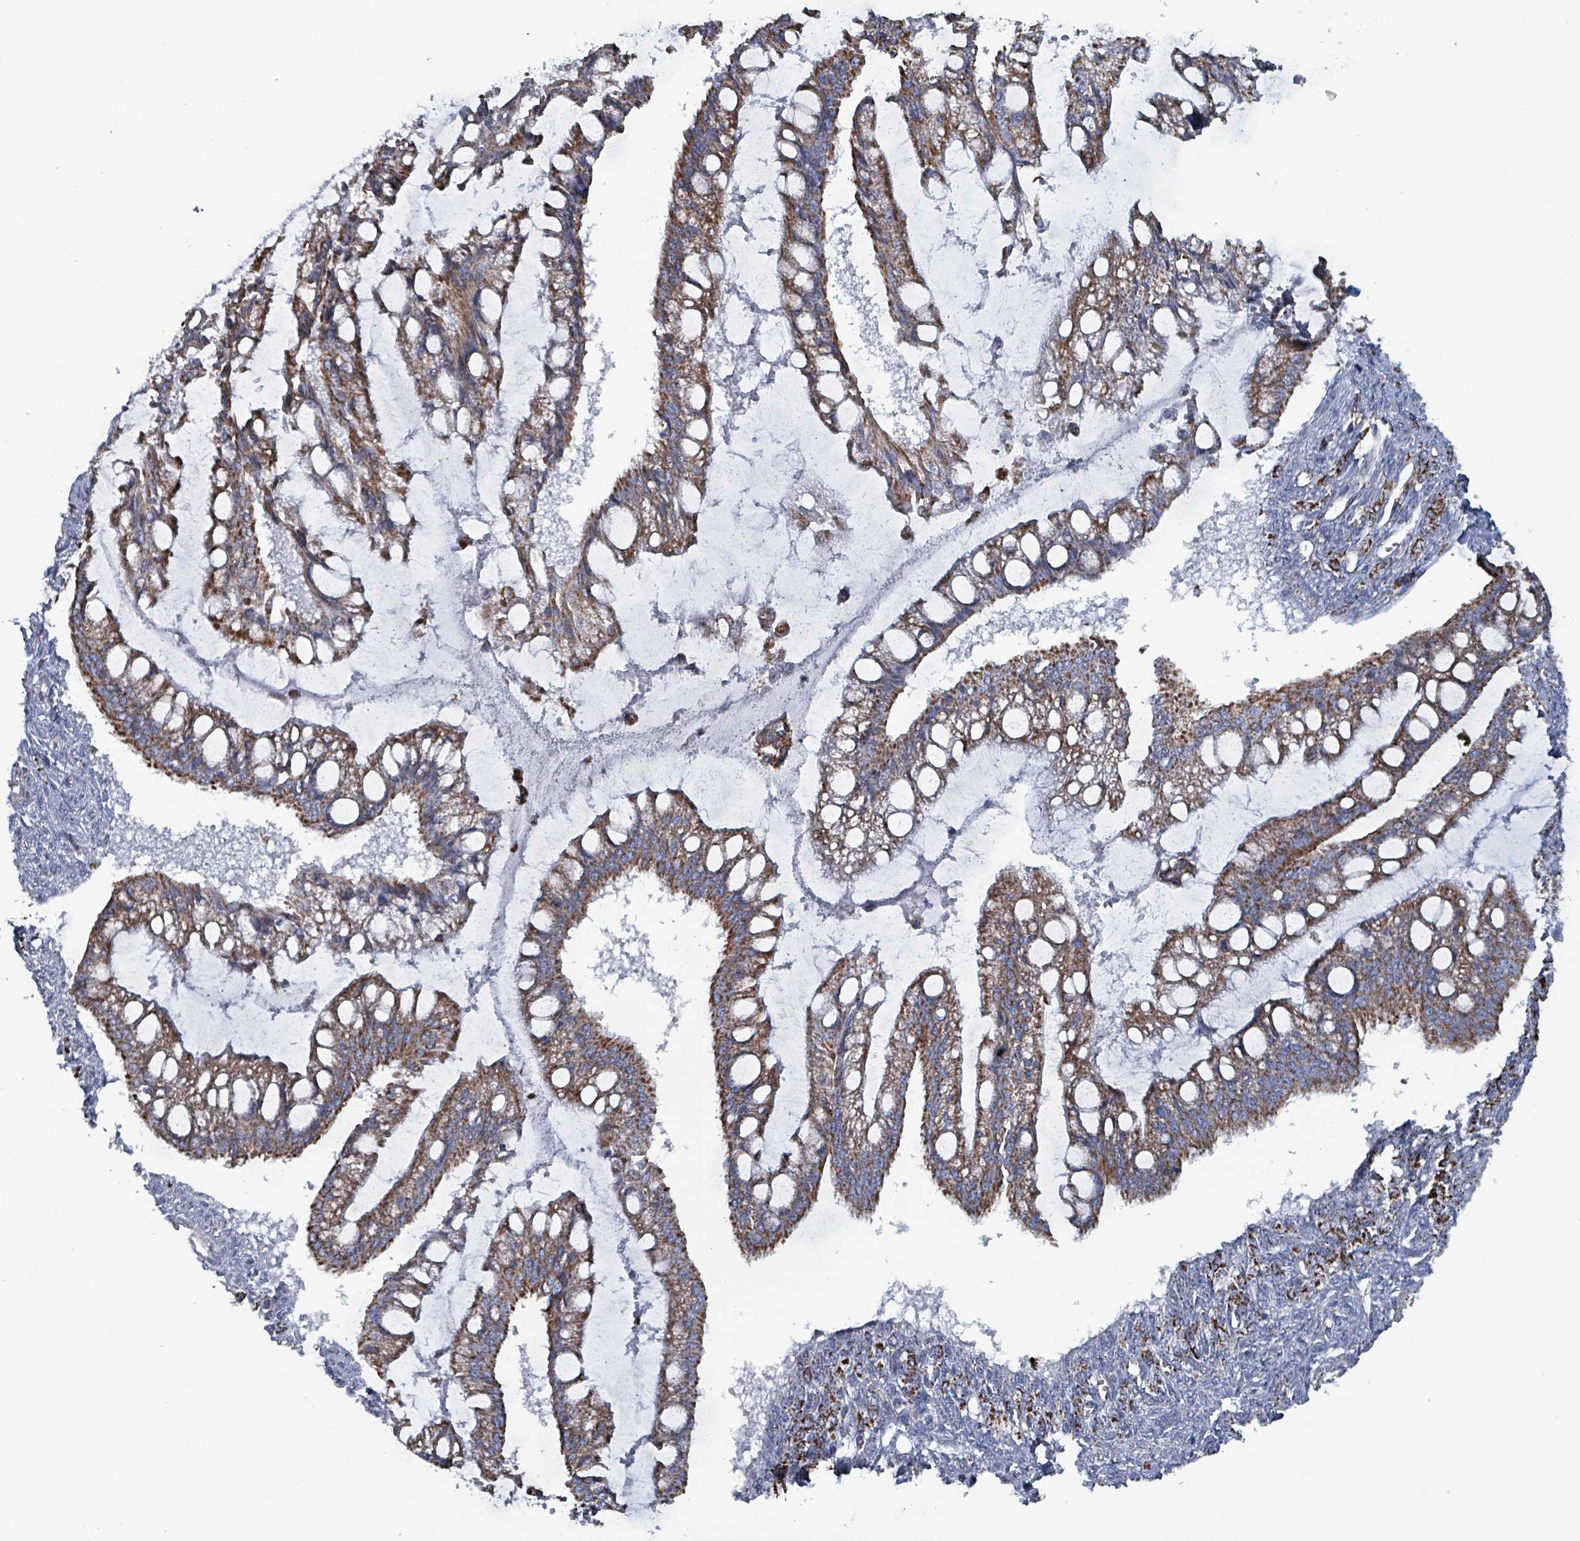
{"staining": {"intensity": "moderate", "quantity": ">75%", "location": "cytoplasmic/membranous"}, "tissue": "ovarian cancer", "cell_type": "Tumor cells", "image_type": "cancer", "snomed": [{"axis": "morphology", "description": "Cystadenocarcinoma, mucinous, NOS"}, {"axis": "topography", "description": "Ovary"}], "caption": "Tumor cells exhibit moderate cytoplasmic/membranous staining in about >75% of cells in ovarian cancer. (DAB (3,3'-diaminobenzidine) = brown stain, brightfield microscopy at high magnification).", "gene": "IDH3B", "patient": {"sex": "female", "age": 73}}